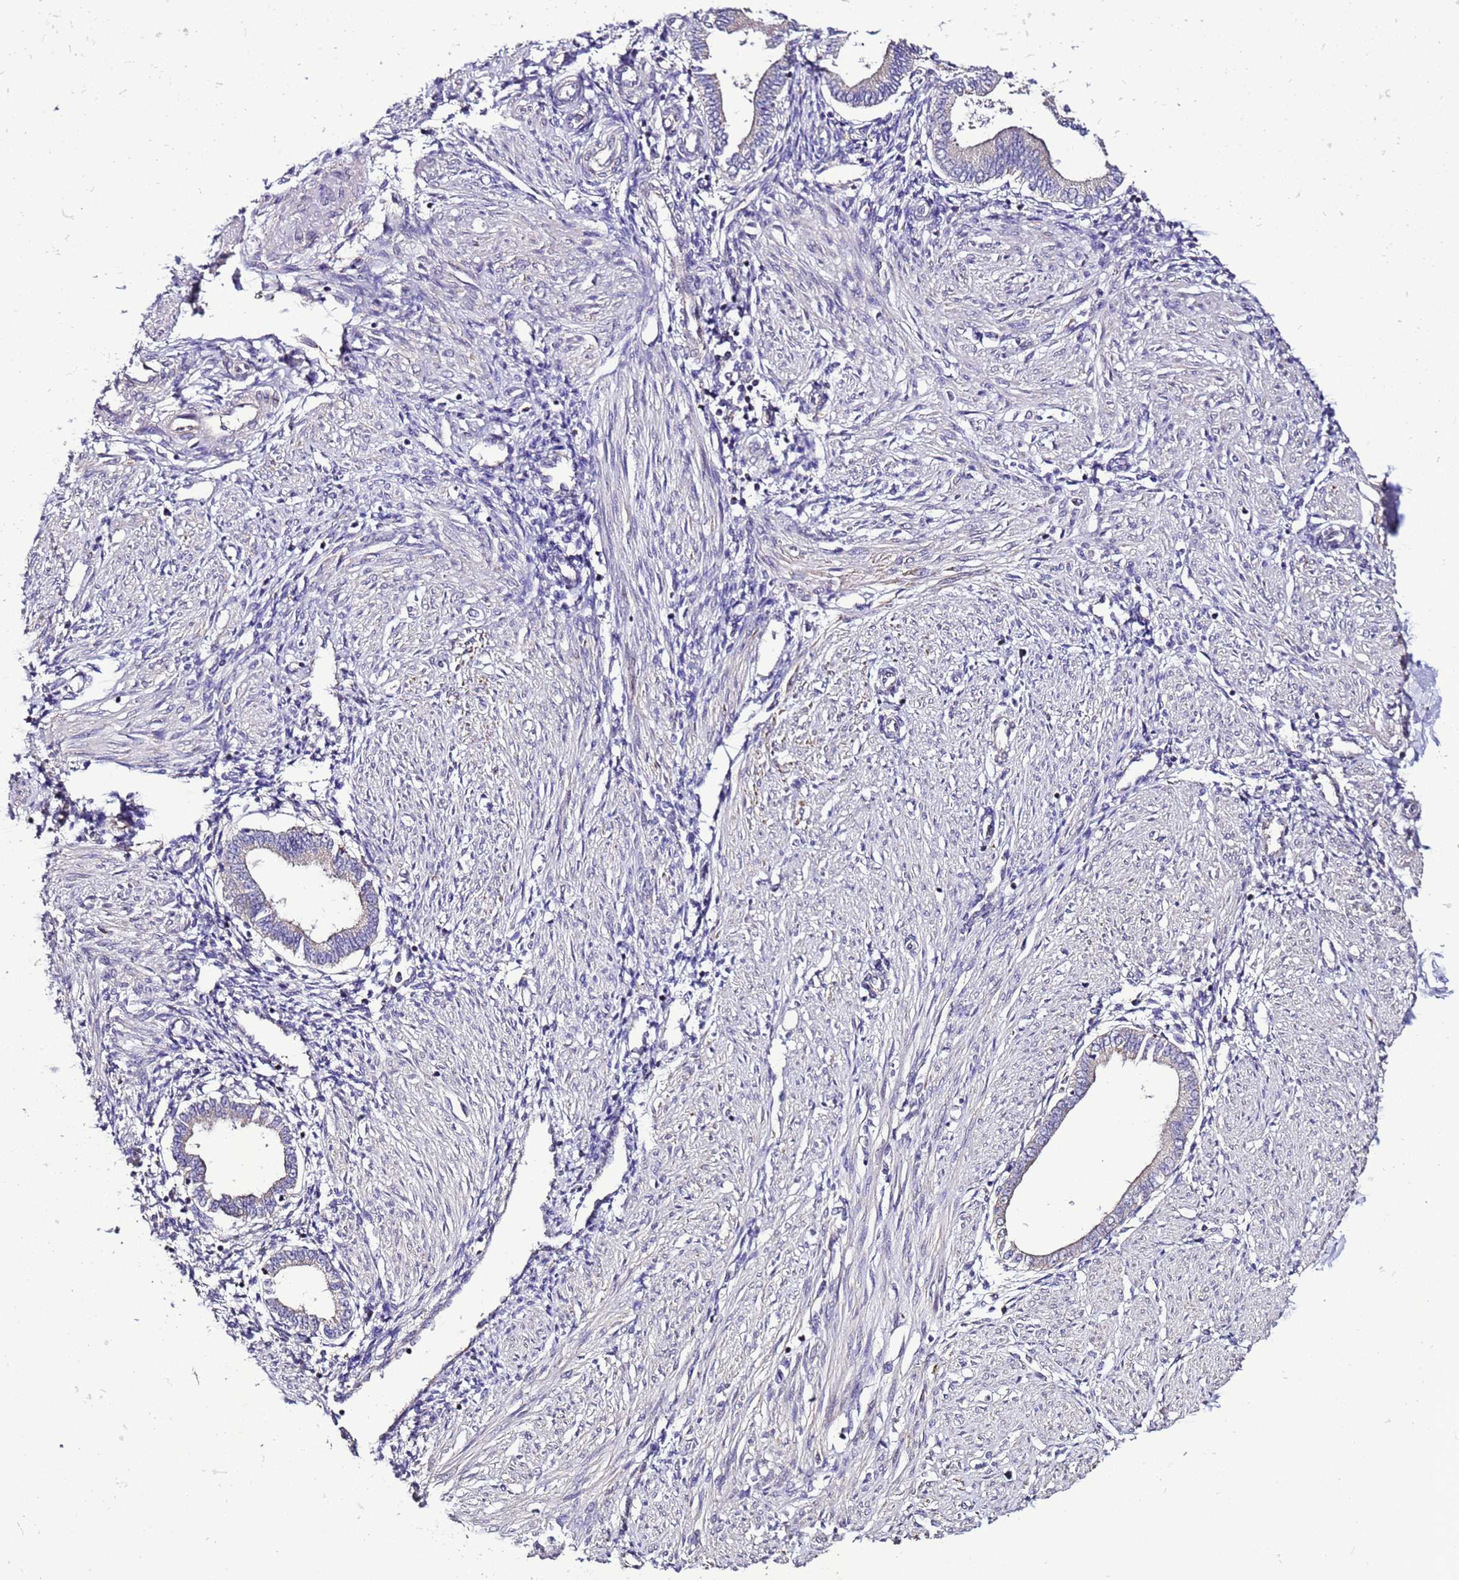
{"staining": {"intensity": "negative", "quantity": "none", "location": "none"}, "tissue": "endometrium", "cell_type": "Cells in endometrial stroma", "image_type": "normal", "snomed": [{"axis": "morphology", "description": "Normal tissue, NOS"}, {"axis": "topography", "description": "Endometrium"}], "caption": "A micrograph of human endometrium is negative for staining in cells in endometrial stroma. Nuclei are stained in blue.", "gene": "ZNF329", "patient": {"sex": "female", "age": 53}}